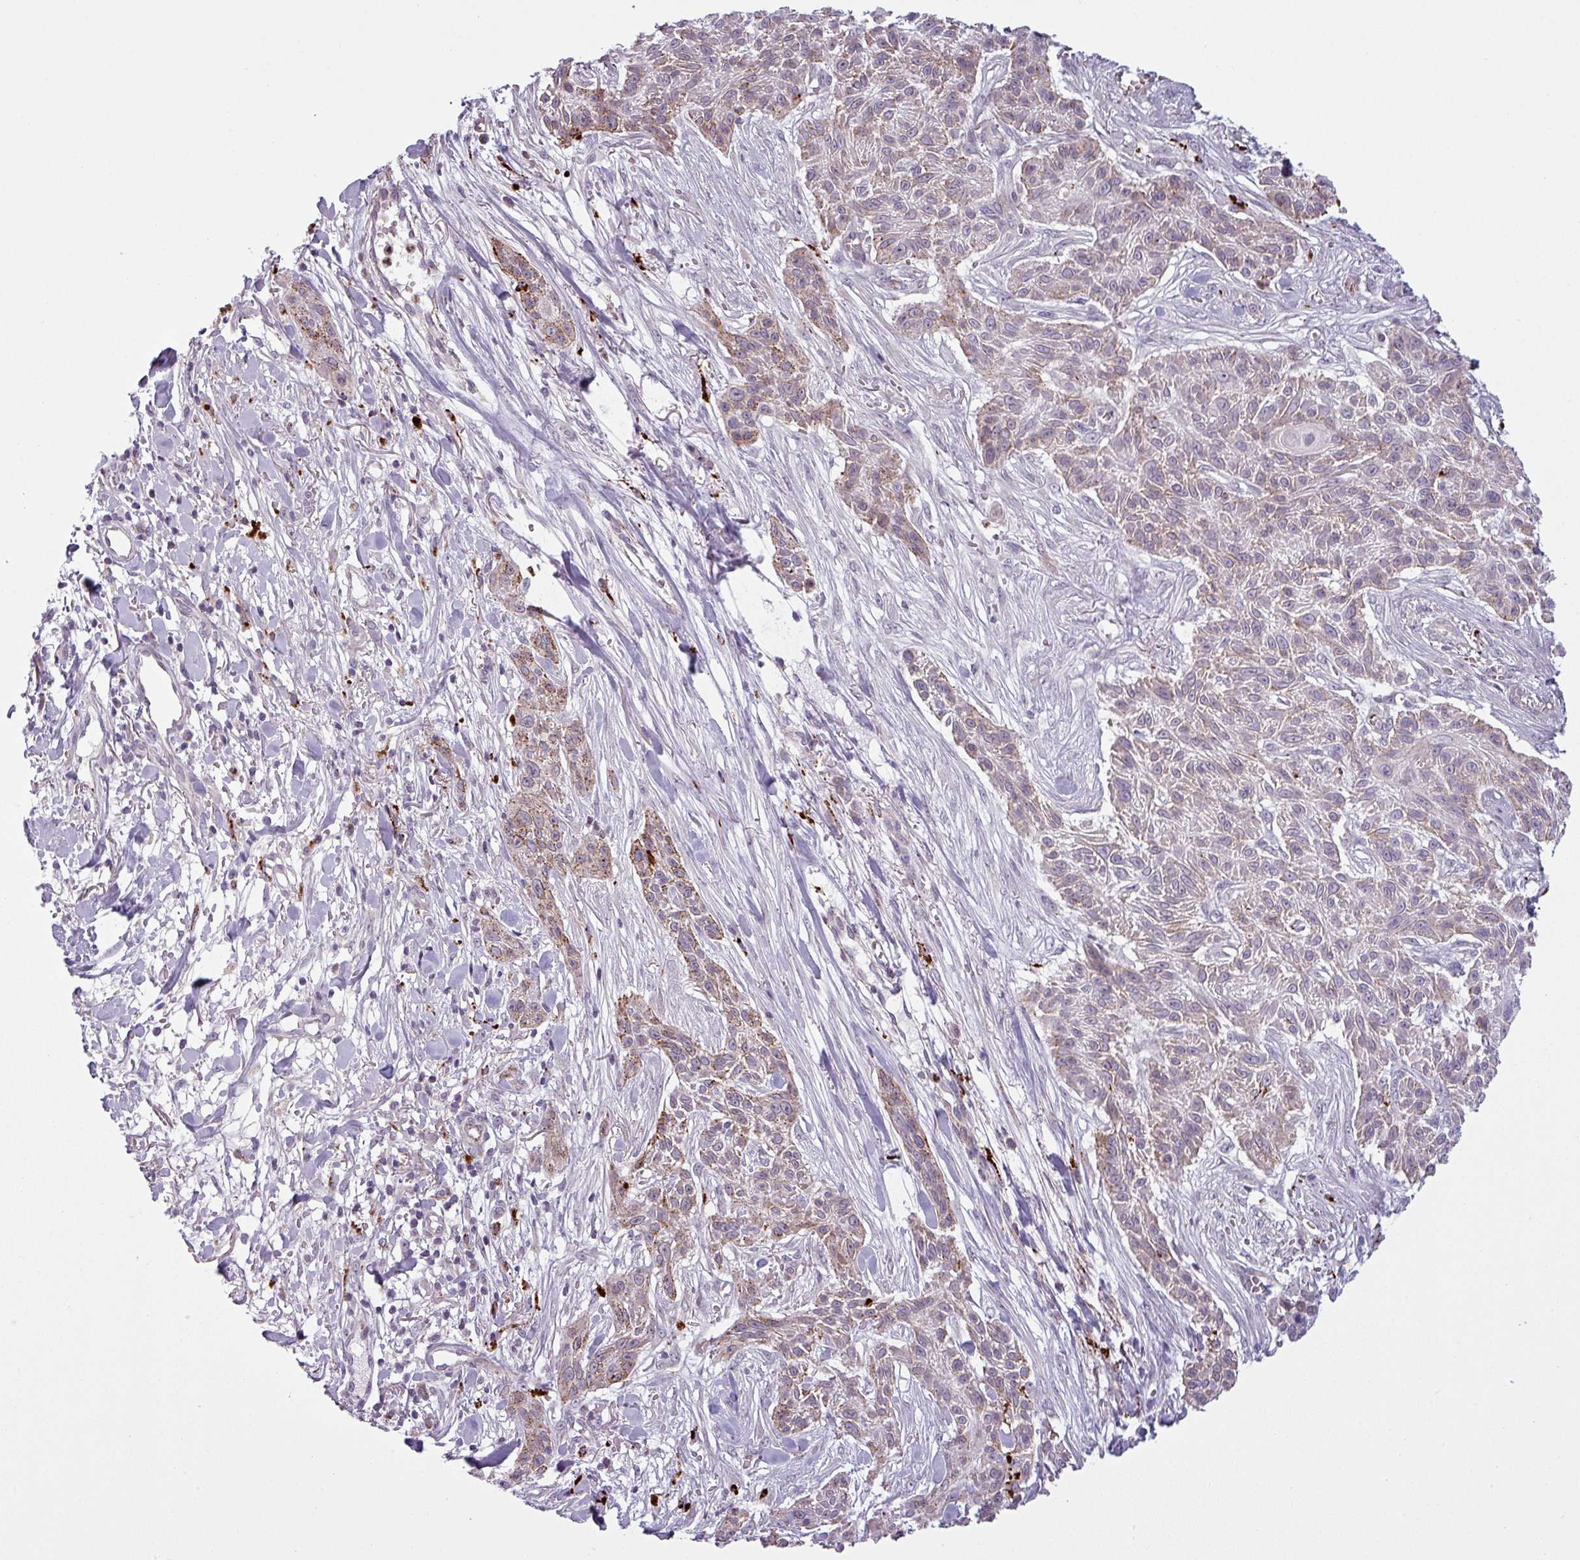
{"staining": {"intensity": "moderate", "quantity": "25%-75%", "location": "cytoplasmic/membranous"}, "tissue": "skin cancer", "cell_type": "Tumor cells", "image_type": "cancer", "snomed": [{"axis": "morphology", "description": "Squamous cell carcinoma, NOS"}, {"axis": "topography", "description": "Skin"}], "caption": "Skin squamous cell carcinoma was stained to show a protein in brown. There is medium levels of moderate cytoplasmic/membranous positivity in about 25%-75% of tumor cells.", "gene": "MAP7D2", "patient": {"sex": "male", "age": 86}}